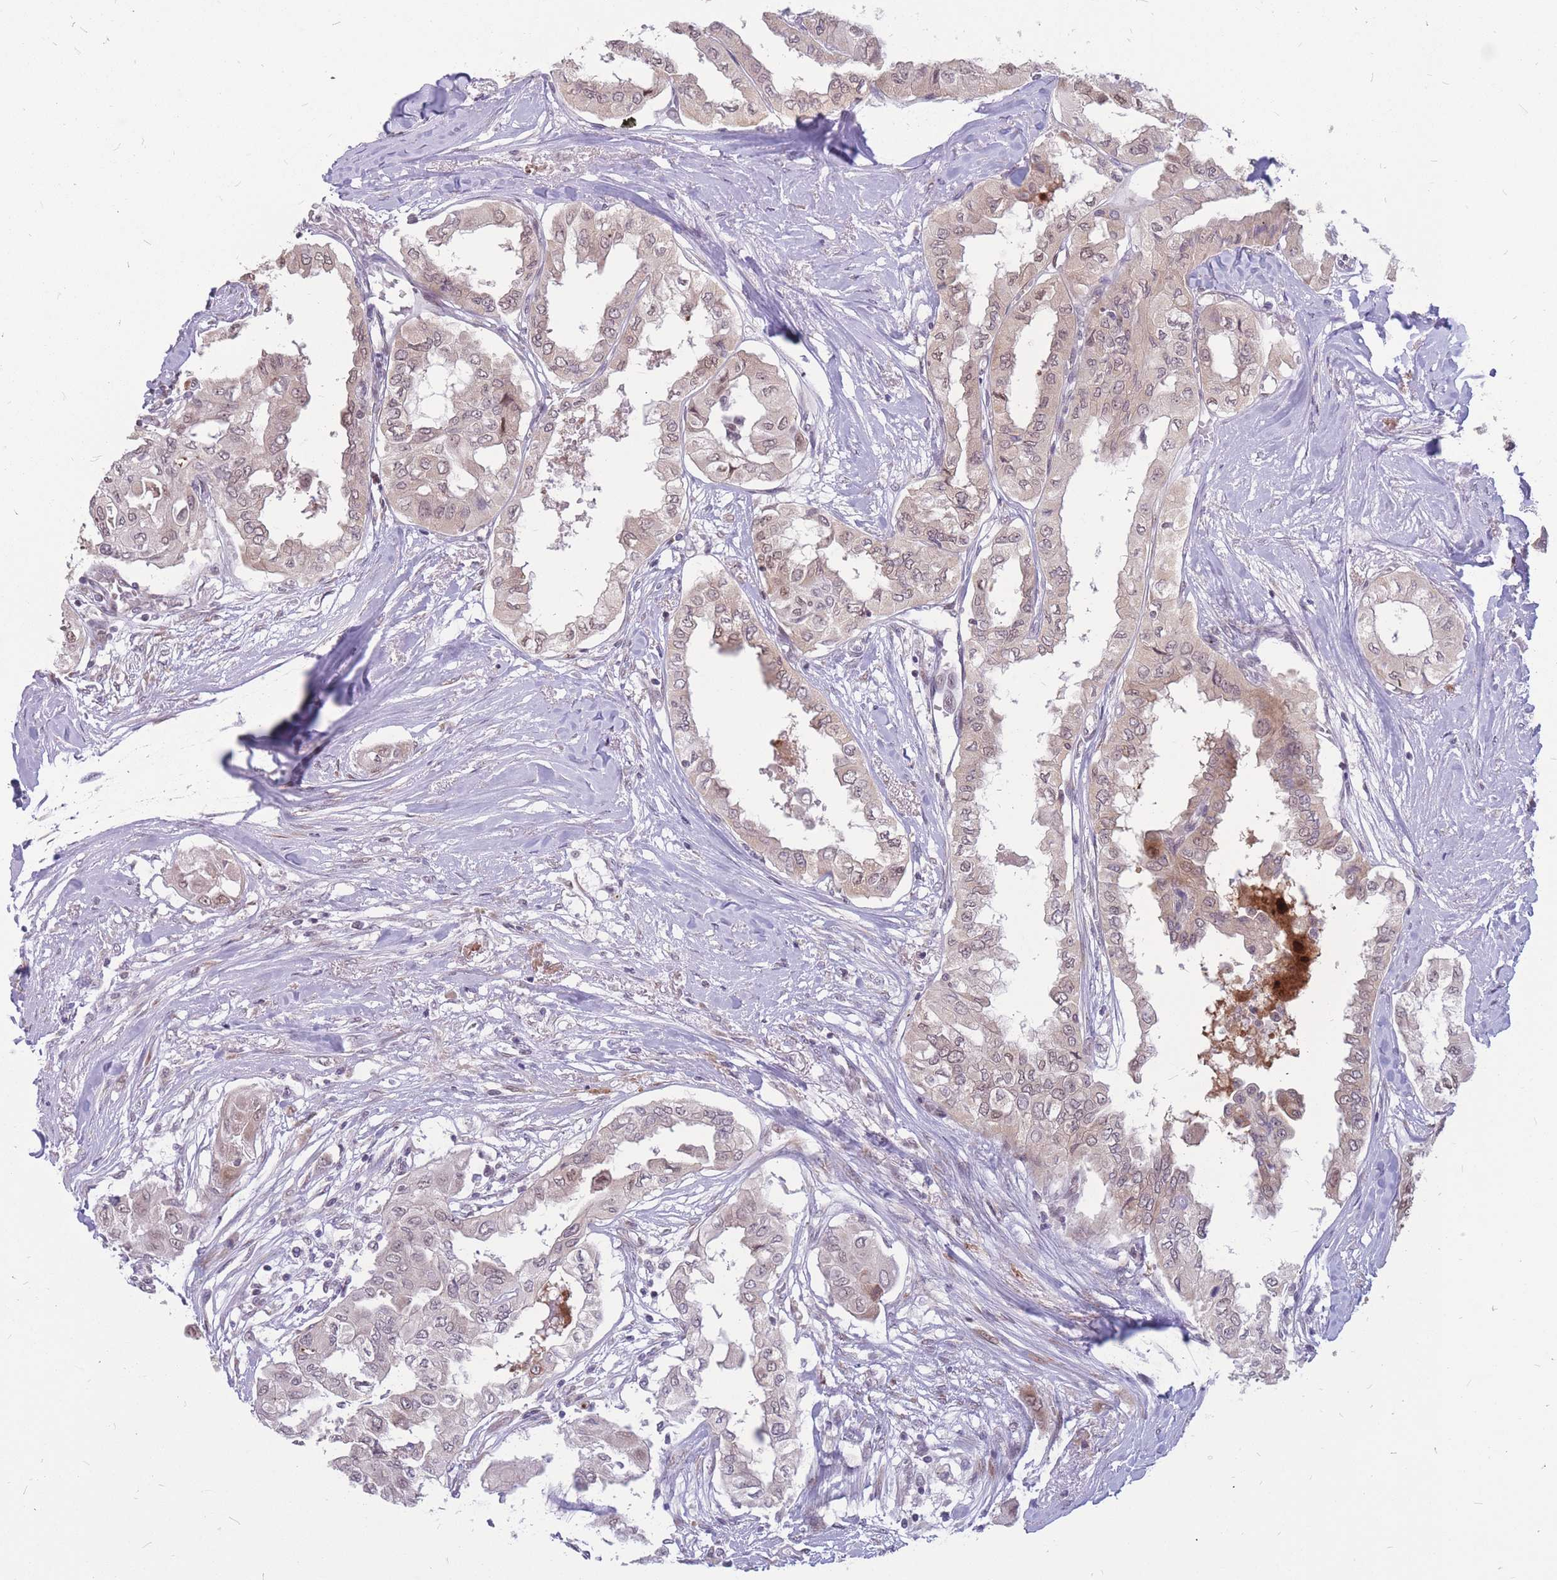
{"staining": {"intensity": "weak", "quantity": "<25%", "location": "nuclear"}, "tissue": "thyroid cancer", "cell_type": "Tumor cells", "image_type": "cancer", "snomed": [{"axis": "morphology", "description": "Papillary adenocarcinoma, NOS"}, {"axis": "topography", "description": "Thyroid gland"}], "caption": "There is no significant expression in tumor cells of papillary adenocarcinoma (thyroid).", "gene": "ADD2", "patient": {"sex": "female", "age": 59}}